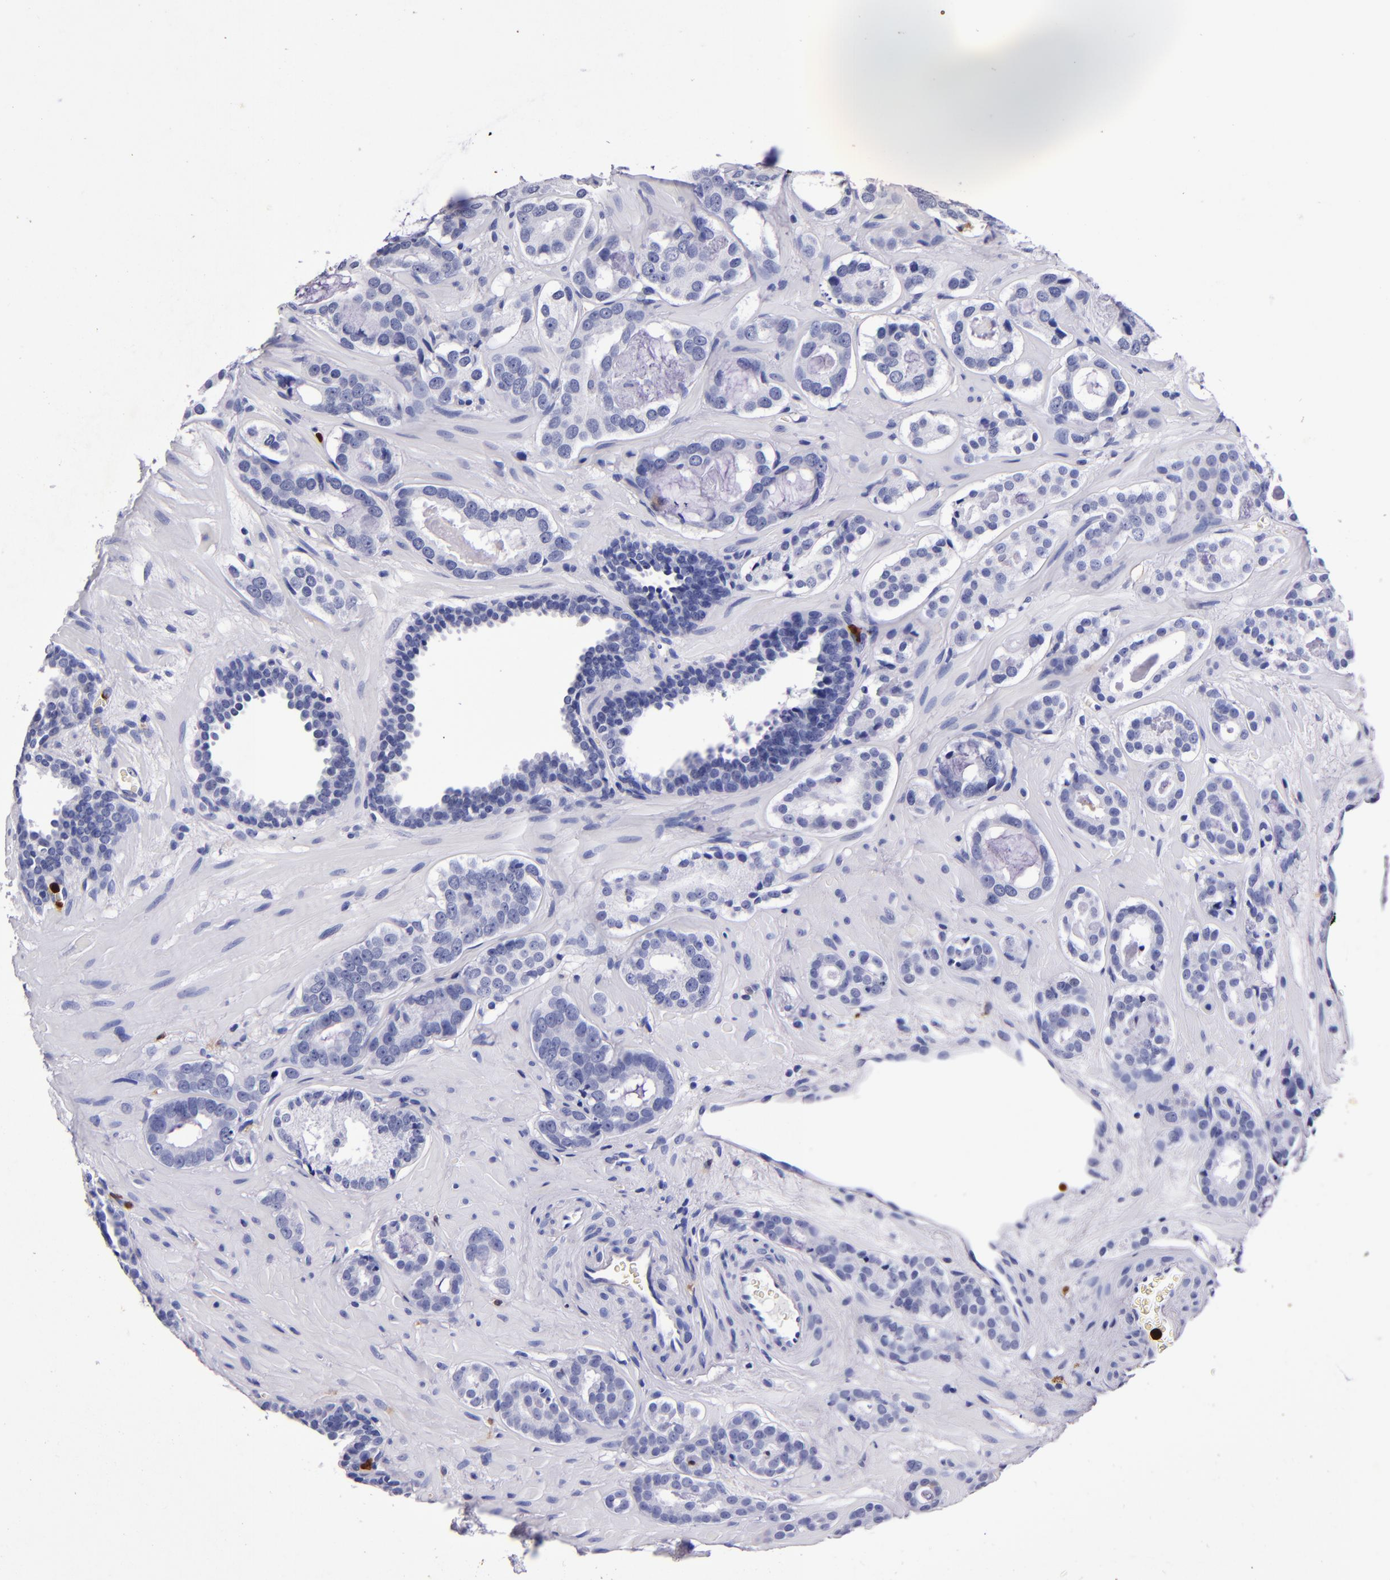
{"staining": {"intensity": "negative", "quantity": "none", "location": "none"}, "tissue": "prostate cancer", "cell_type": "Tumor cells", "image_type": "cancer", "snomed": [{"axis": "morphology", "description": "Adenocarcinoma, Low grade"}, {"axis": "topography", "description": "Prostate"}], "caption": "A photomicrograph of prostate low-grade adenocarcinoma stained for a protein displays no brown staining in tumor cells. (DAB (3,3'-diaminobenzidine) IHC with hematoxylin counter stain).", "gene": "S100A8", "patient": {"sex": "male", "age": 57}}